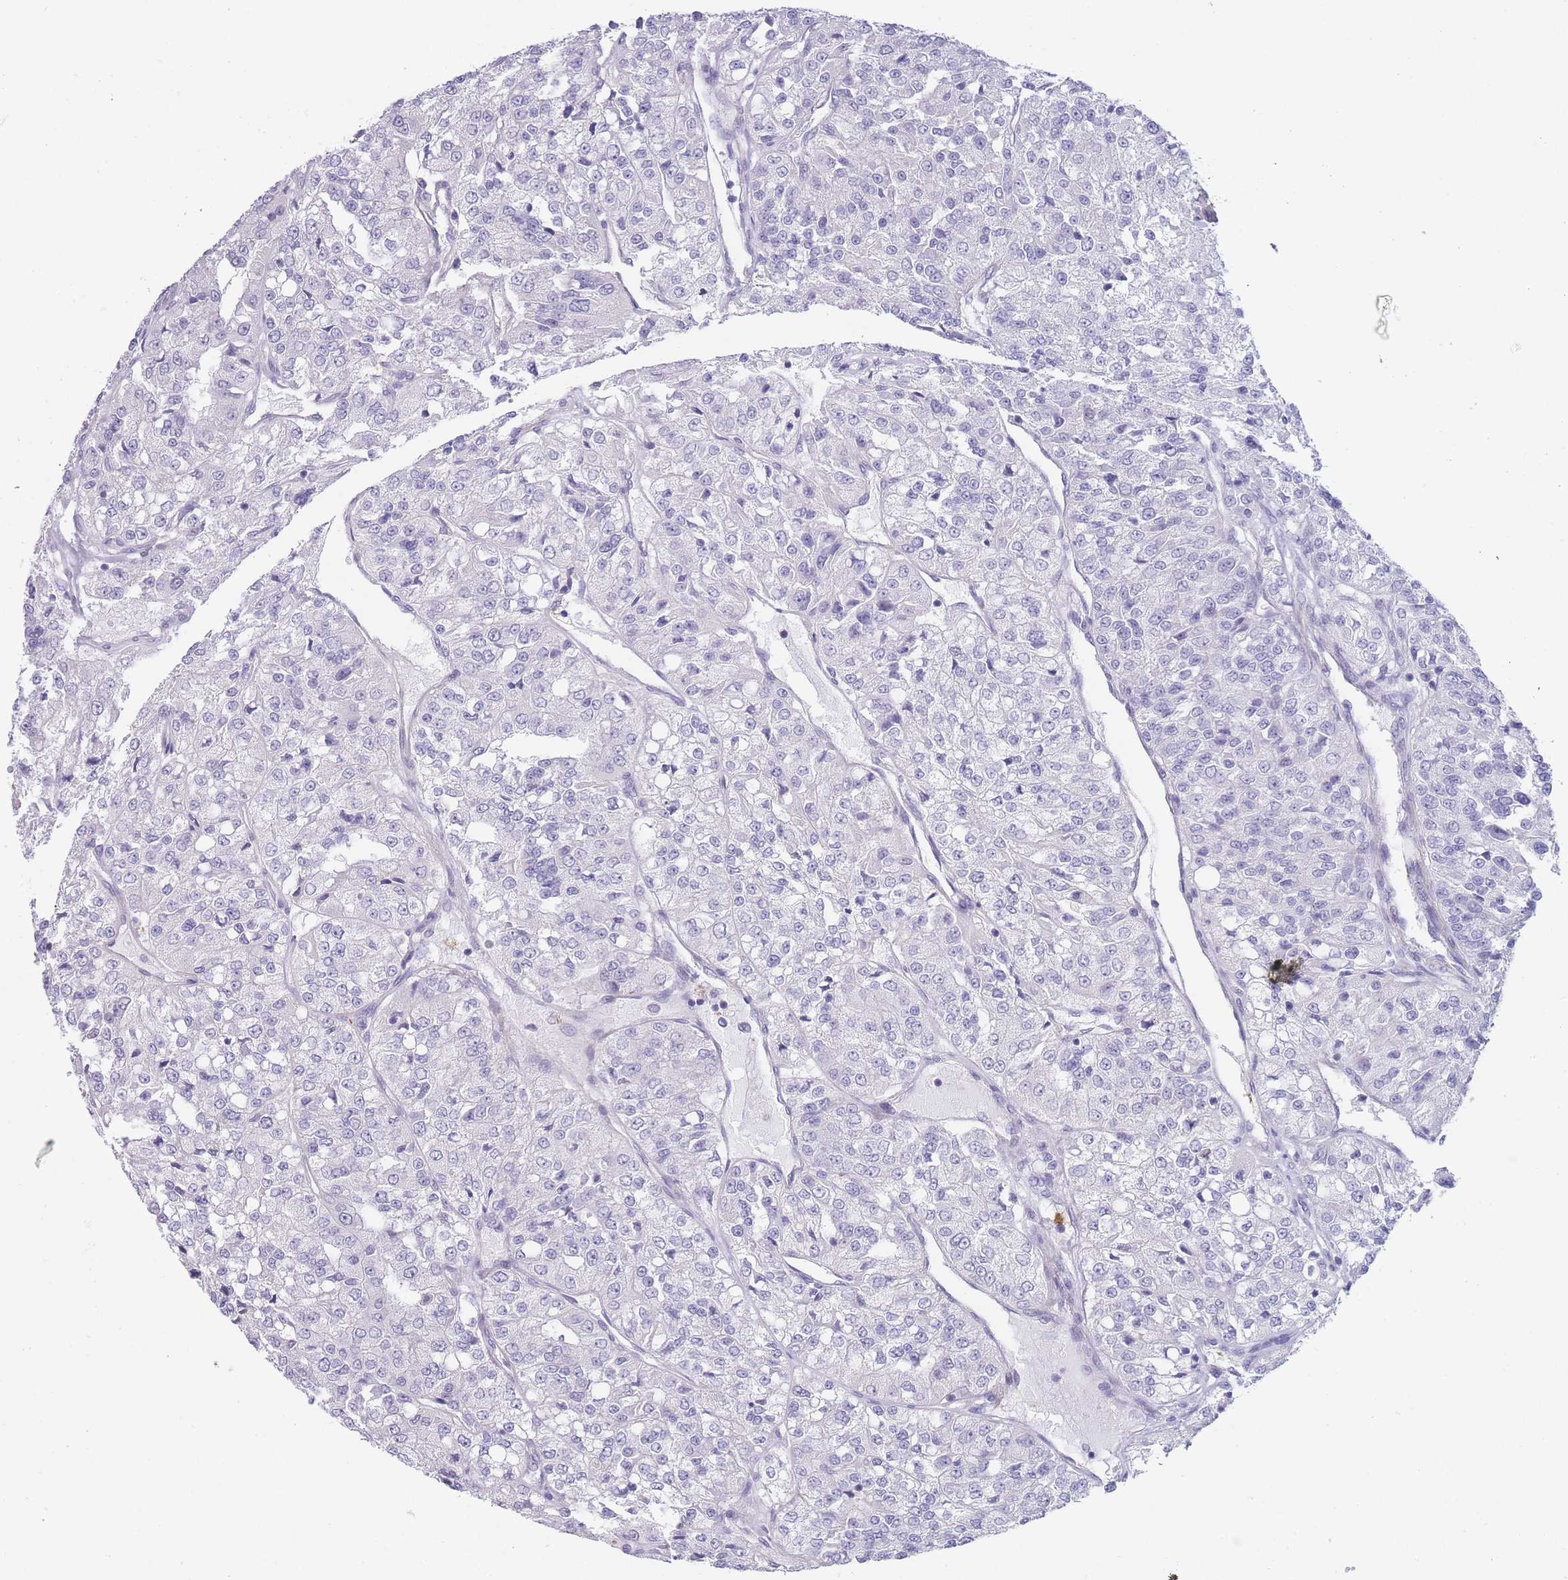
{"staining": {"intensity": "negative", "quantity": "none", "location": "none"}, "tissue": "renal cancer", "cell_type": "Tumor cells", "image_type": "cancer", "snomed": [{"axis": "morphology", "description": "Adenocarcinoma, NOS"}, {"axis": "topography", "description": "Kidney"}], "caption": "Tumor cells are negative for protein expression in human renal adenocarcinoma.", "gene": "ASAP3", "patient": {"sex": "female", "age": 63}}